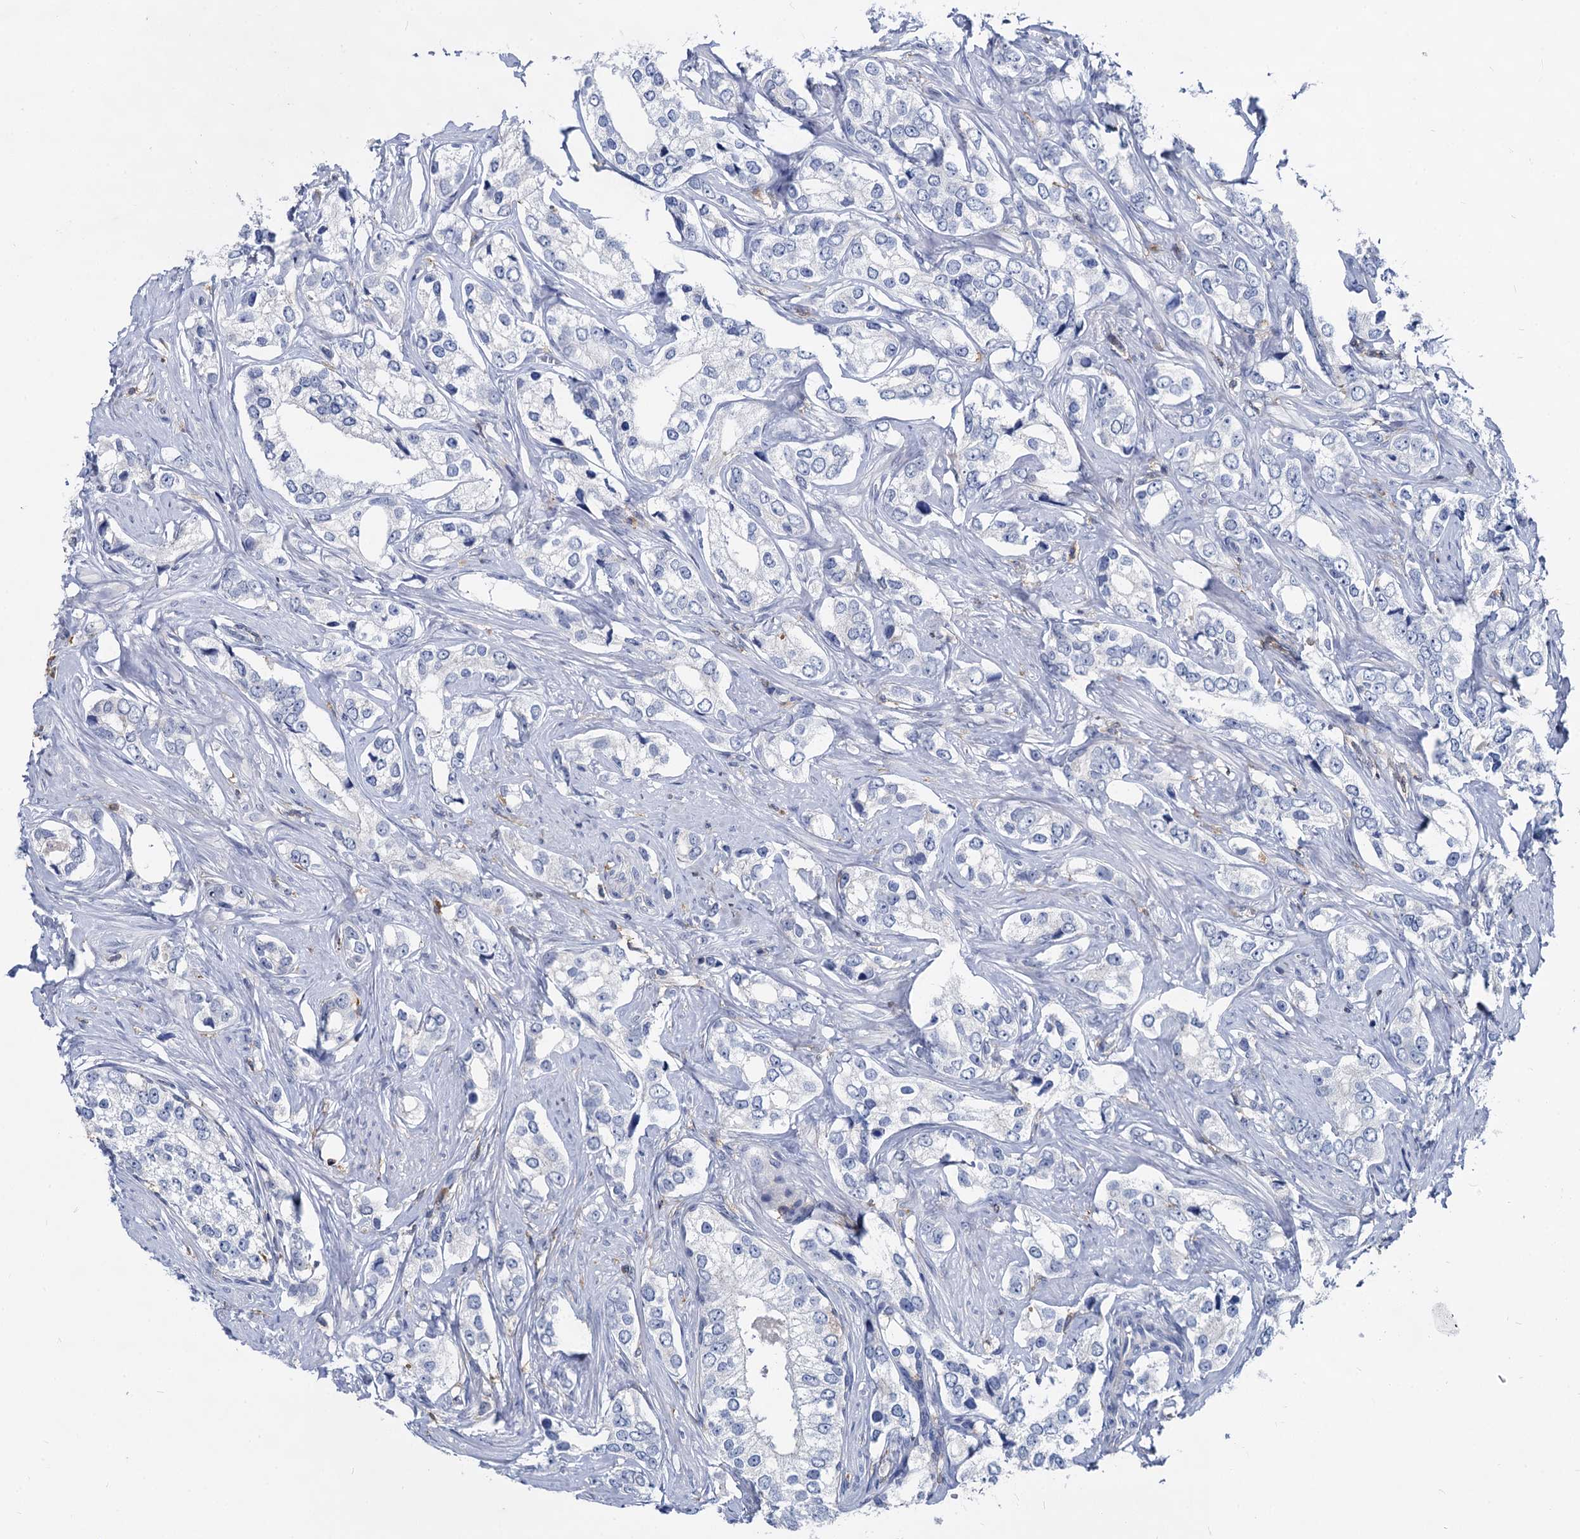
{"staining": {"intensity": "negative", "quantity": "none", "location": "none"}, "tissue": "prostate cancer", "cell_type": "Tumor cells", "image_type": "cancer", "snomed": [{"axis": "morphology", "description": "Adenocarcinoma, High grade"}, {"axis": "topography", "description": "Prostate"}], "caption": "A high-resolution histopathology image shows immunohistochemistry staining of prostate cancer, which exhibits no significant expression in tumor cells. Nuclei are stained in blue.", "gene": "RHOG", "patient": {"sex": "male", "age": 66}}